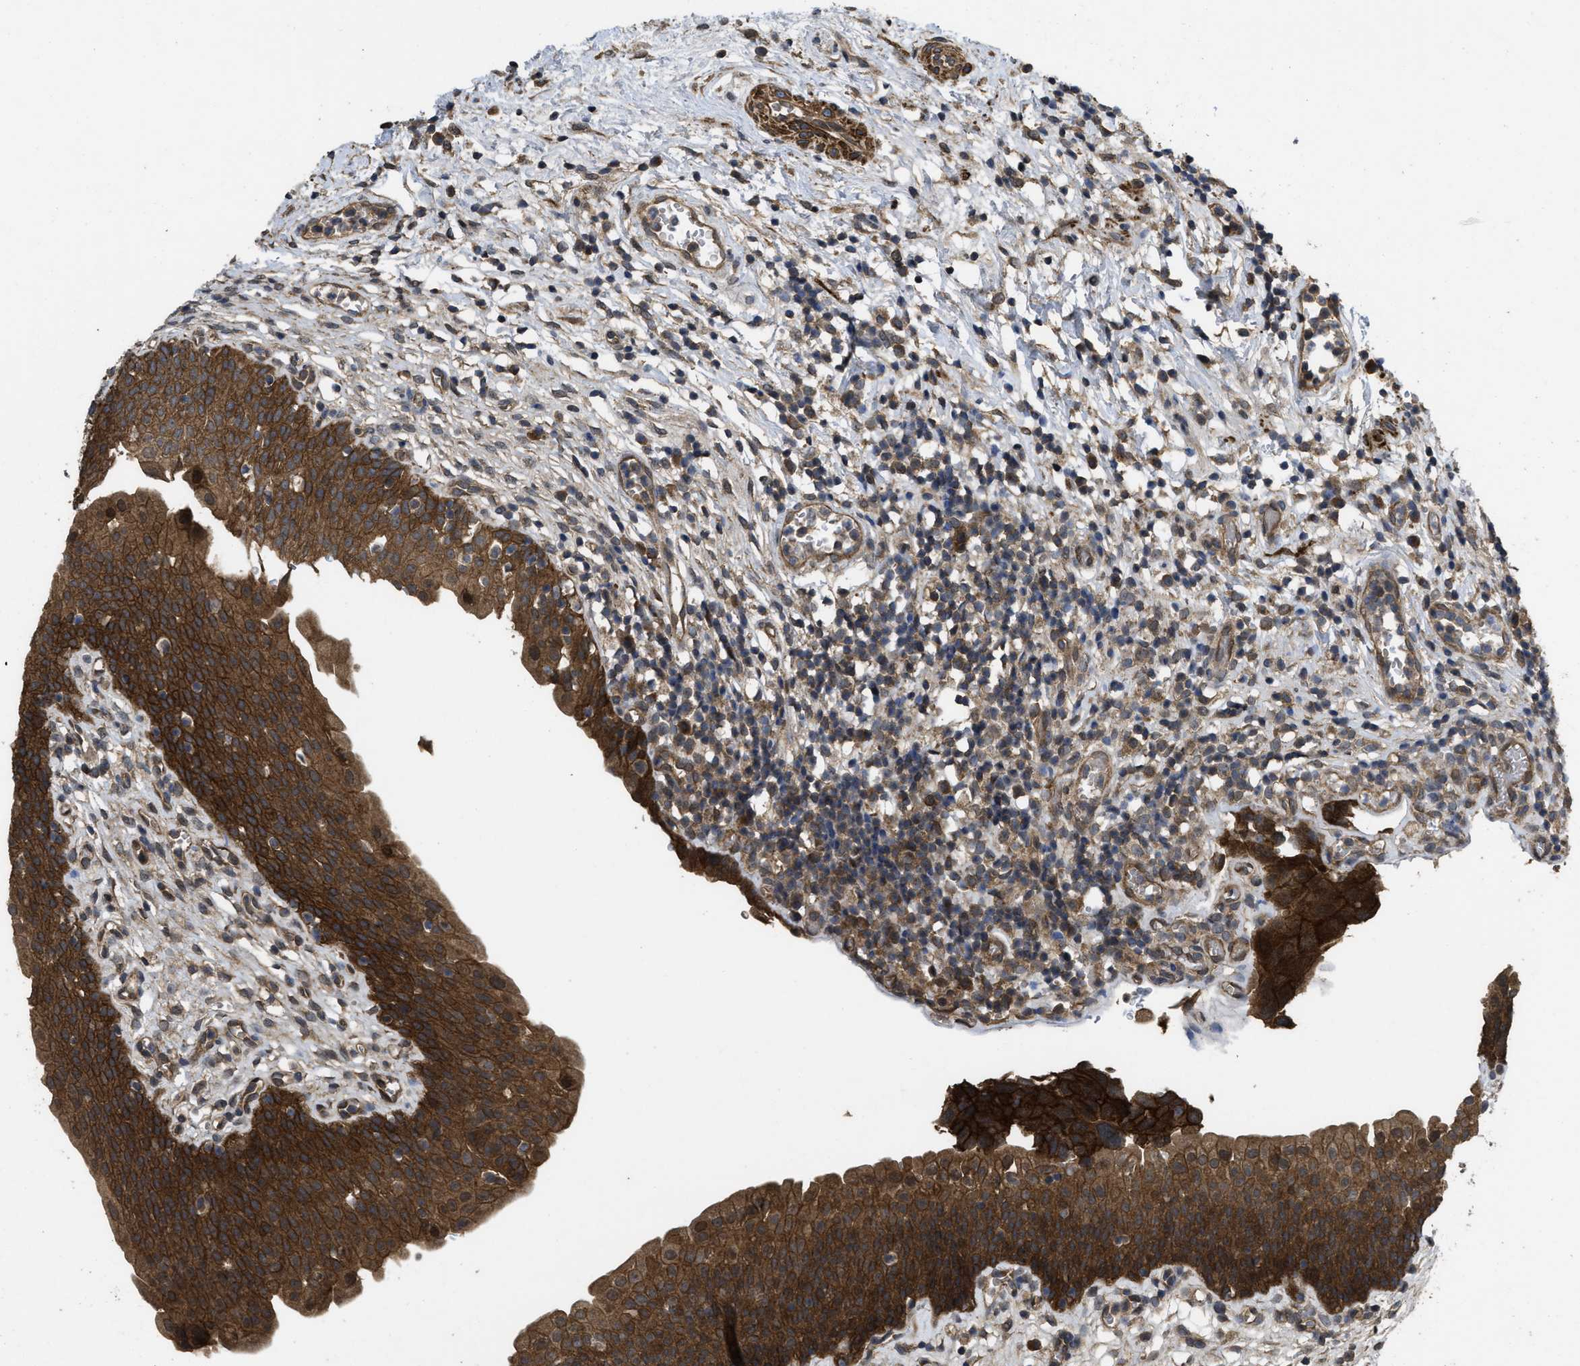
{"staining": {"intensity": "strong", "quantity": ">75%", "location": "cytoplasmic/membranous"}, "tissue": "urinary bladder", "cell_type": "Urothelial cells", "image_type": "normal", "snomed": [{"axis": "morphology", "description": "Normal tissue, NOS"}, {"axis": "topography", "description": "Urinary bladder"}], "caption": "This photomicrograph reveals IHC staining of normal human urinary bladder, with high strong cytoplasmic/membranous positivity in approximately >75% of urothelial cells.", "gene": "FZD6", "patient": {"sex": "male", "age": 37}}